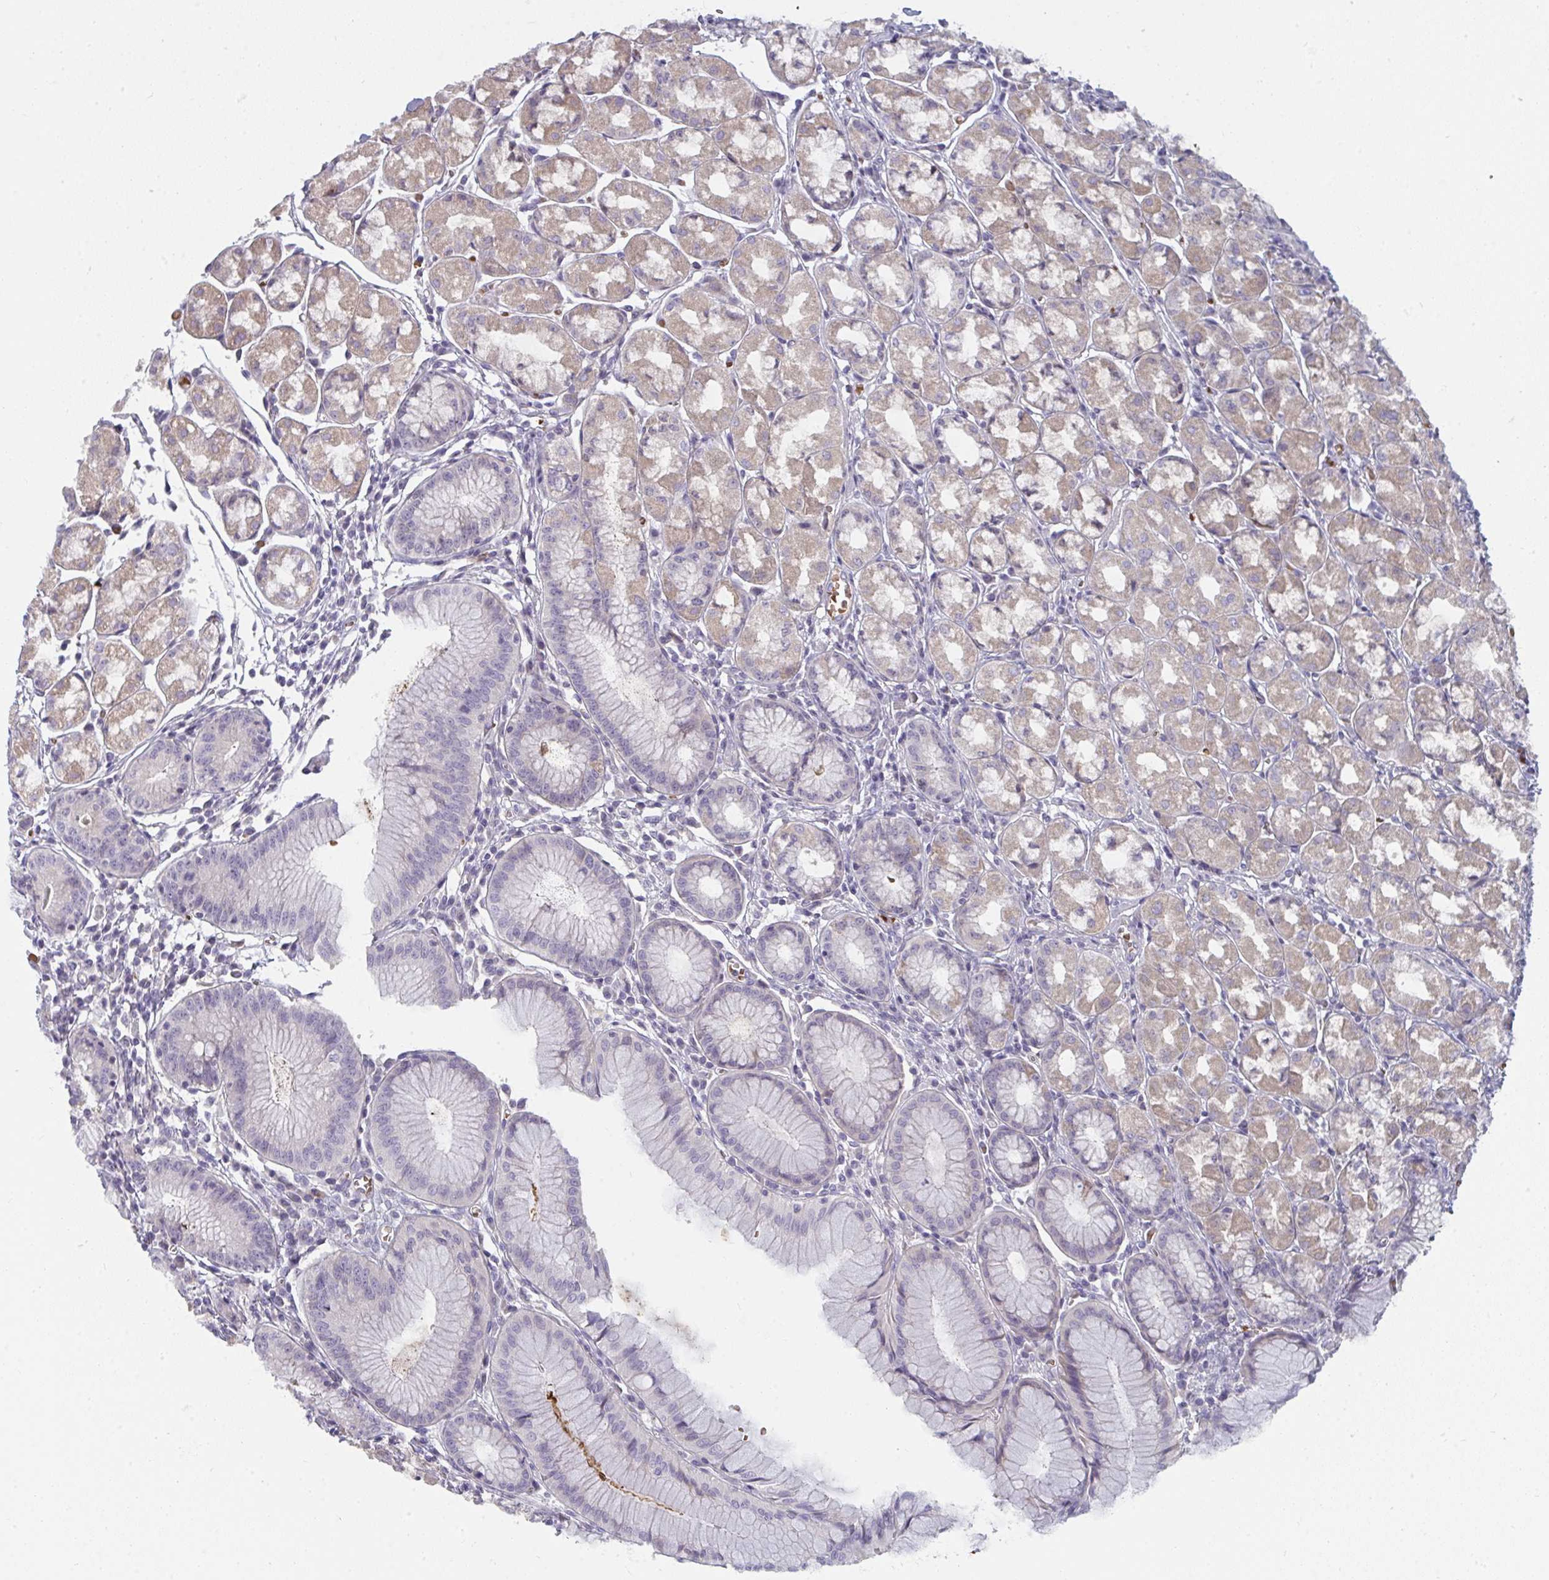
{"staining": {"intensity": "weak", "quantity": "<25%", "location": "cytoplasmic/membranous"}, "tissue": "stomach", "cell_type": "Glandular cells", "image_type": "normal", "snomed": [{"axis": "morphology", "description": "Normal tissue, NOS"}, {"axis": "topography", "description": "Stomach"}], "caption": "This is a image of immunohistochemistry (IHC) staining of unremarkable stomach, which shows no expression in glandular cells. The staining is performed using DAB brown chromogen with nuclei counter-stained in using hematoxylin.", "gene": "SHB", "patient": {"sex": "male", "age": 55}}